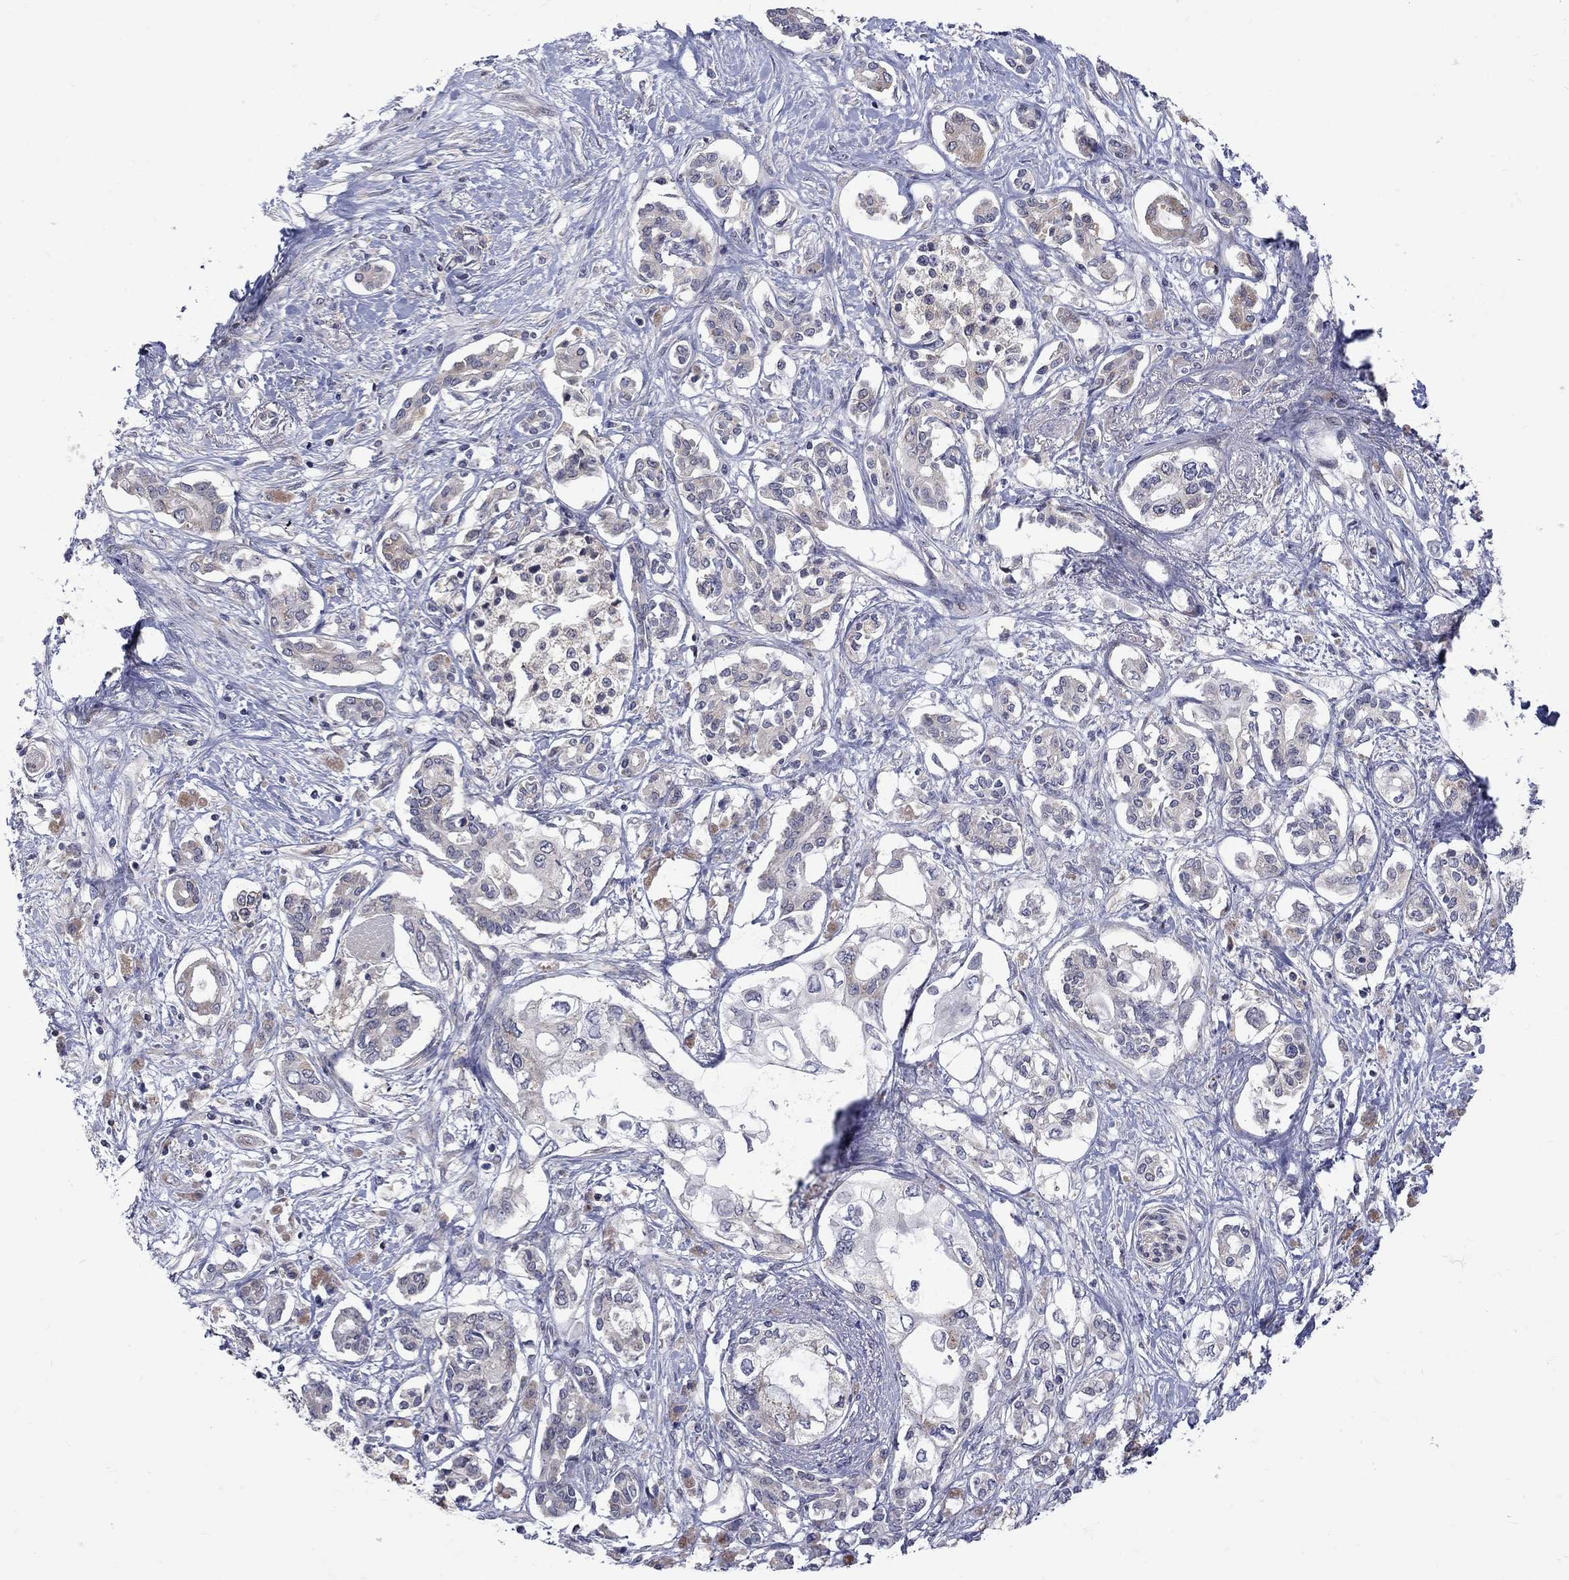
{"staining": {"intensity": "negative", "quantity": "none", "location": "none"}, "tissue": "pancreatic cancer", "cell_type": "Tumor cells", "image_type": "cancer", "snomed": [{"axis": "morphology", "description": "Adenocarcinoma, NOS"}, {"axis": "topography", "description": "Pancreas"}], "caption": "DAB immunohistochemical staining of human pancreatic cancer displays no significant staining in tumor cells.", "gene": "SH2B1", "patient": {"sex": "female", "age": 63}}